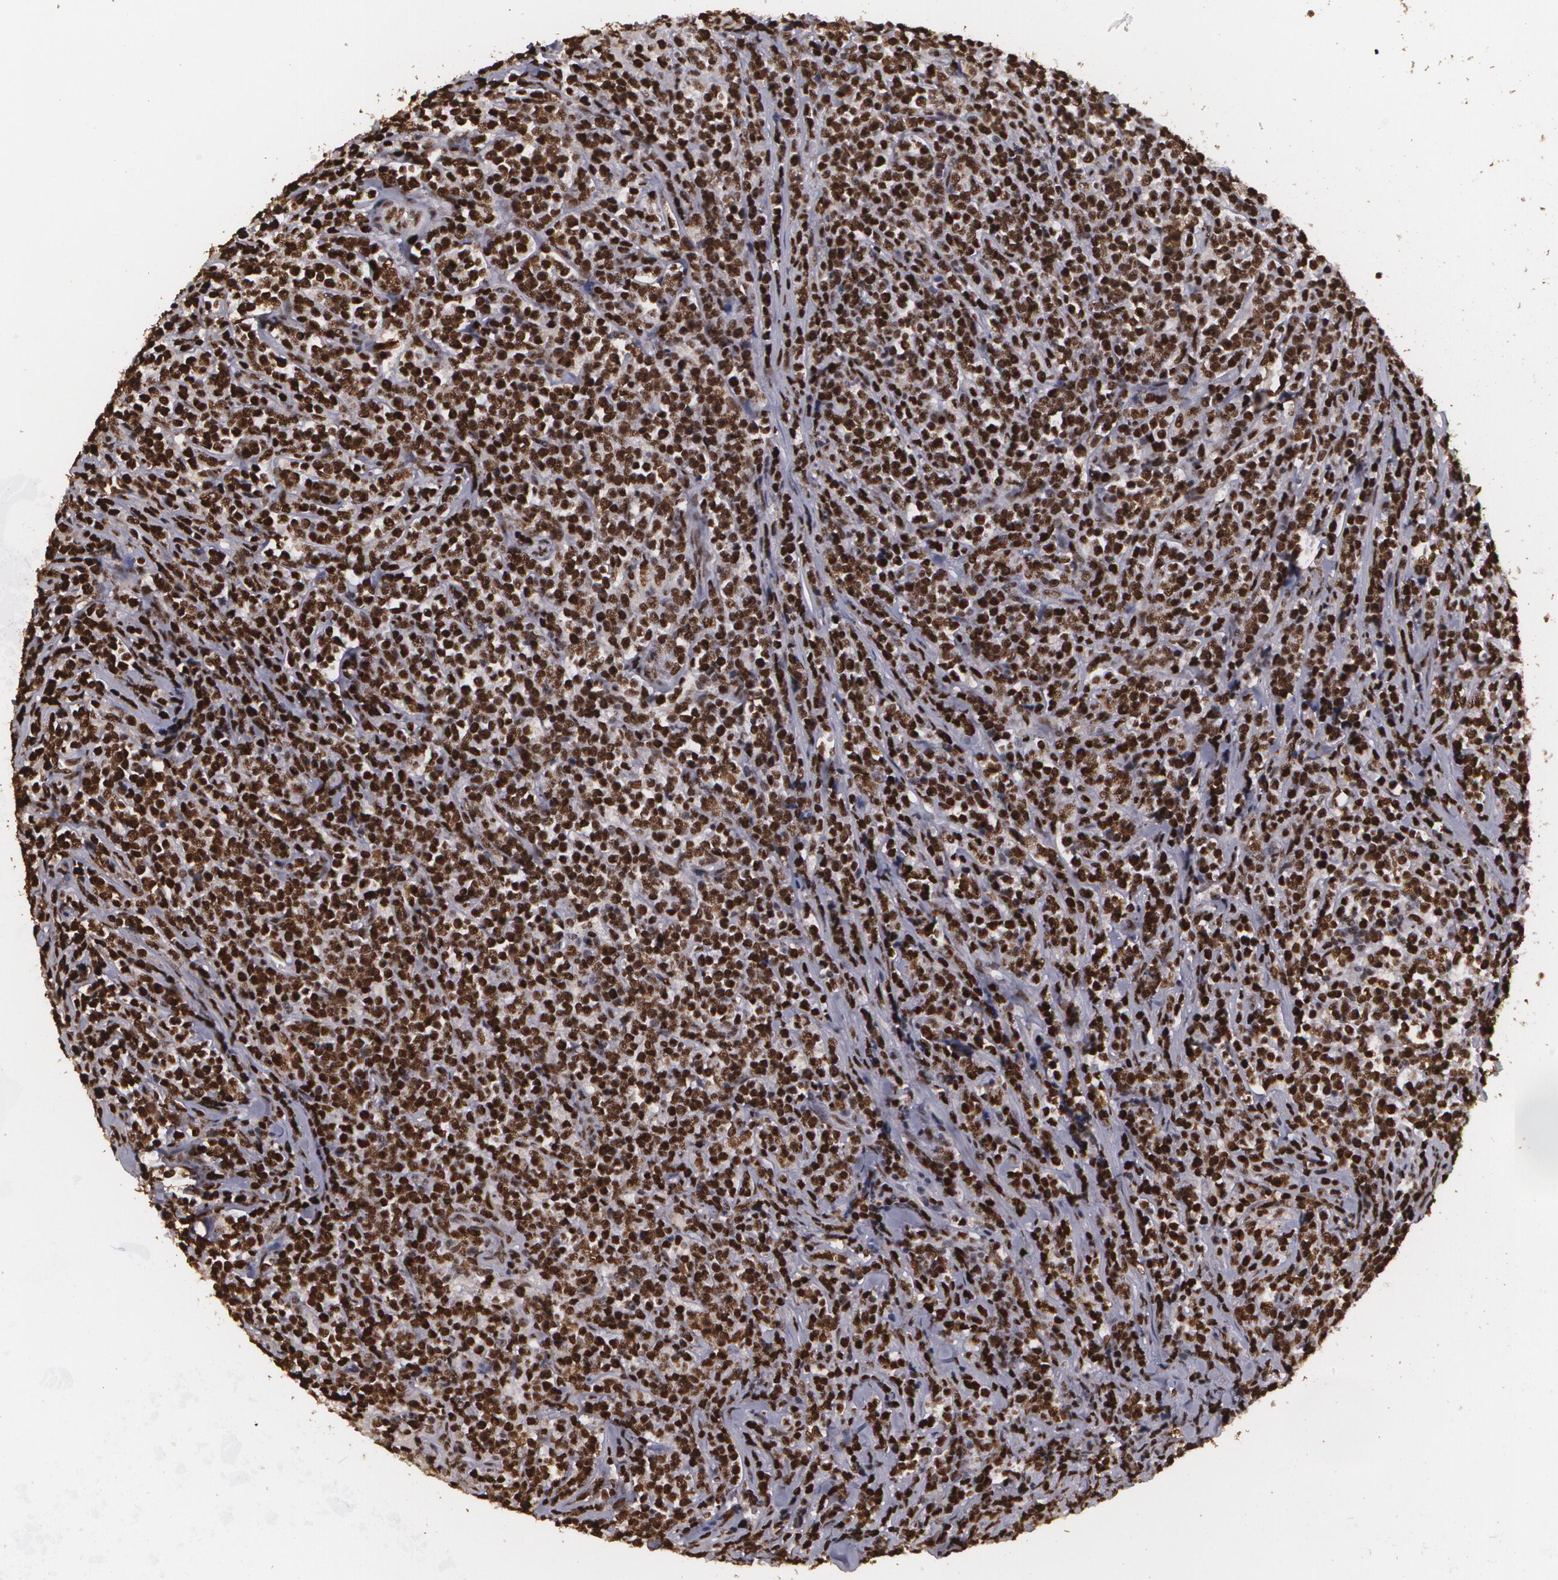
{"staining": {"intensity": "strong", "quantity": ">75%", "location": "nuclear"}, "tissue": "lymphoma", "cell_type": "Tumor cells", "image_type": "cancer", "snomed": [{"axis": "morphology", "description": "Malignant lymphoma, non-Hodgkin's type, High grade"}, {"axis": "topography", "description": "Small intestine"}, {"axis": "topography", "description": "Colon"}], "caption": "There is high levels of strong nuclear staining in tumor cells of high-grade malignant lymphoma, non-Hodgkin's type, as demonstrated by immunohistochemical staining (brown color).", "gene": "RCOR1", "patient": {"sex": "male", "age": 8}}